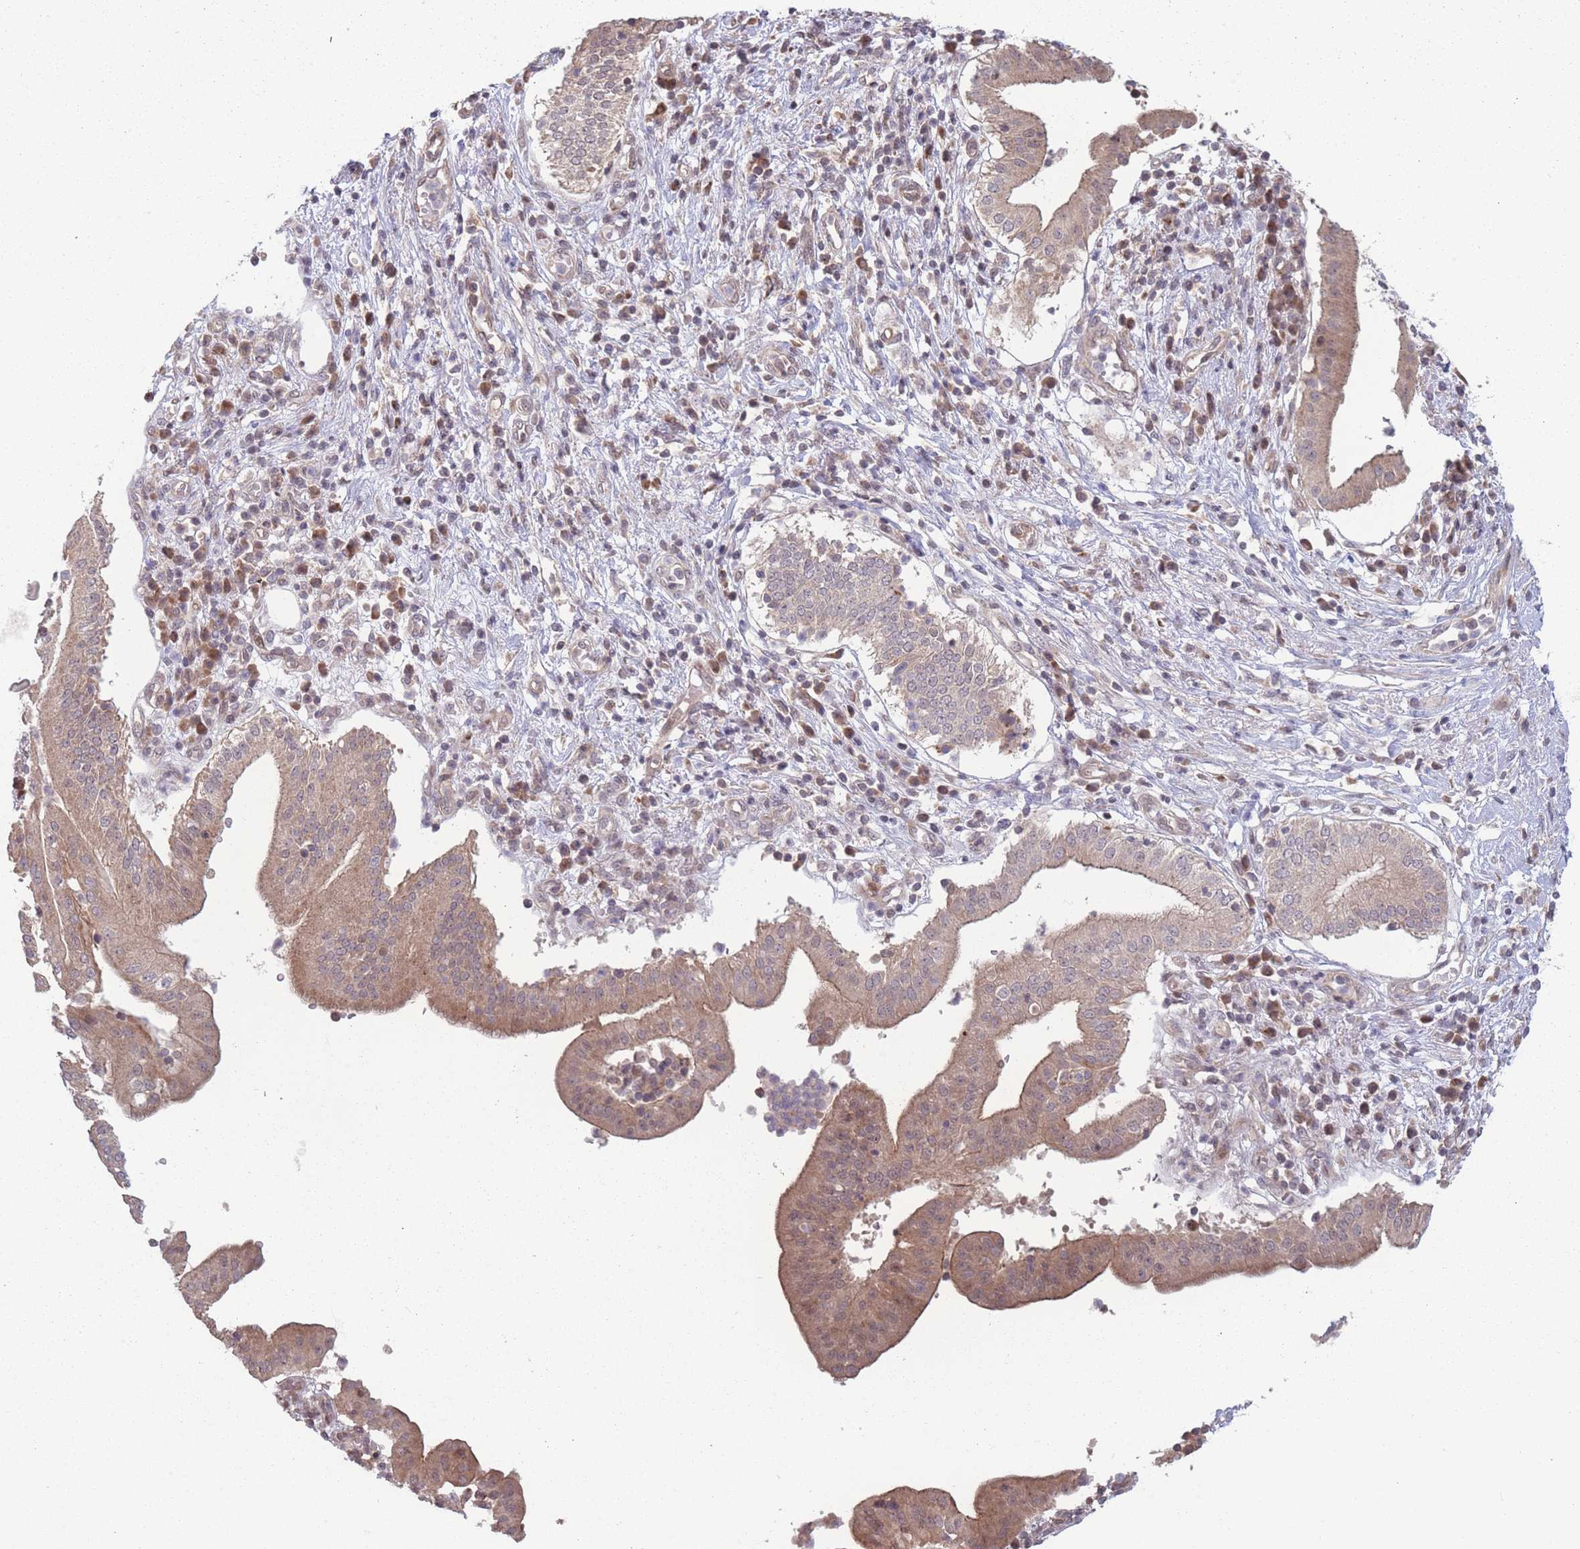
{"staining": {"intensity": "weak", "quantity": ">75%", "location": "cytoplasmic/membranous"}, "tissue": "pancreatic cancer", "cell_type": "Tumor cells", "image_type": "cancer", "snomed": [{"axis": "morphology", "description": "Adenocarcinoma, NOS"}, {"axis": "topography", "description": "Pancreas"}], "caption": "Human adenocarcinoma (pancreatic) stained for a protein (brown) exhibits weak cytoplasmic/membranous positive positivity in about >75% of tumor cells.", "gene": "RPS18", "patient": {"sex": "male", "age": 68}}